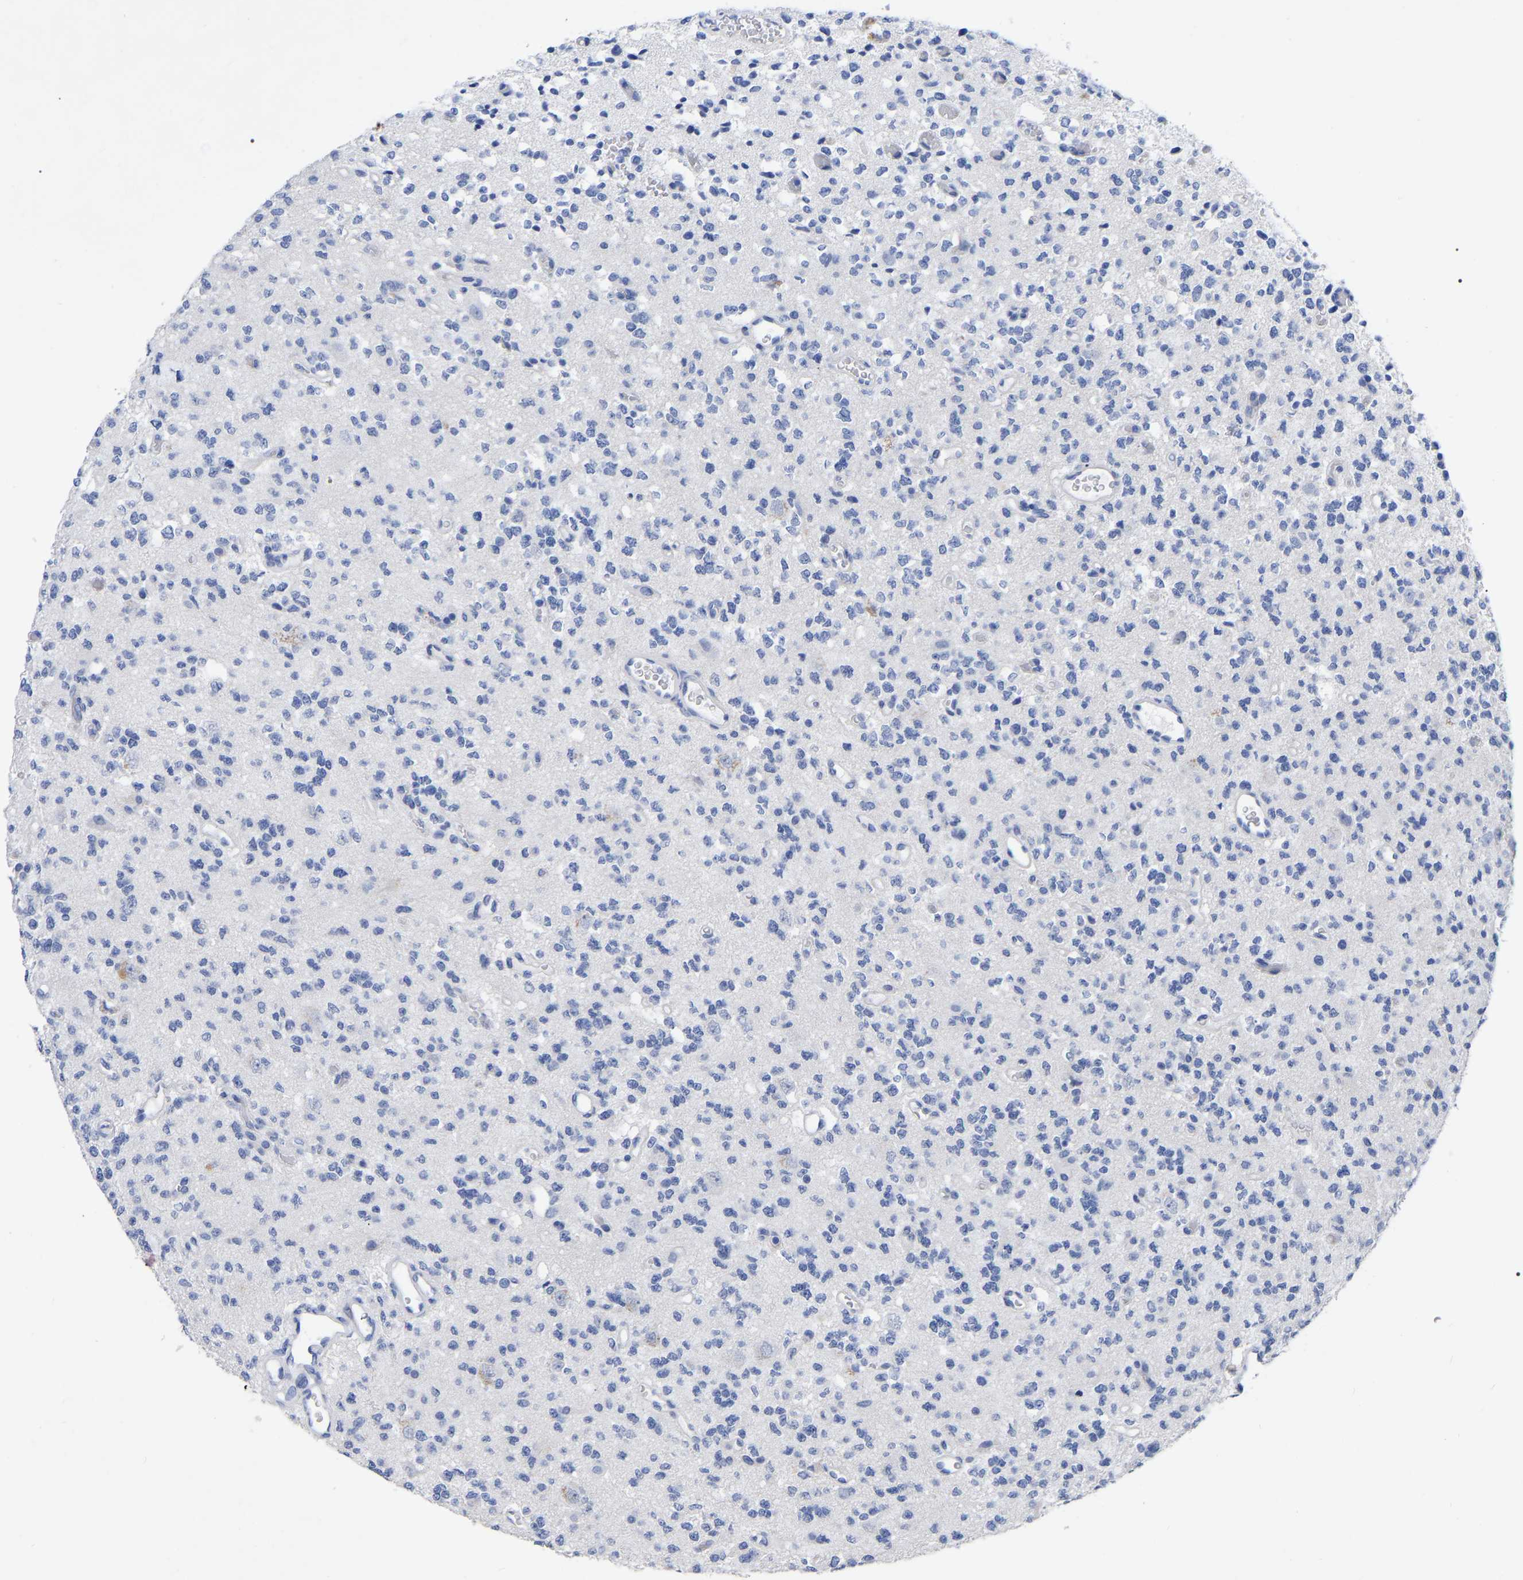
{"staining": {"intensity": "negative", "quantity": "none", "location": "none"}, "tissue": "glioma", "cell_type": "Tumor cells", "image_type": "cancer", "snomed": [{"axis": "morphology", "description": "Glioma, malignant, Low grade"}, {"axis": "topography", "description": "Brain"}], "caption": "Tumor cells are negative for protein expression in human glioma.", "gene": "ANXA13", "patient": {"sex": "male", "age": 38}}